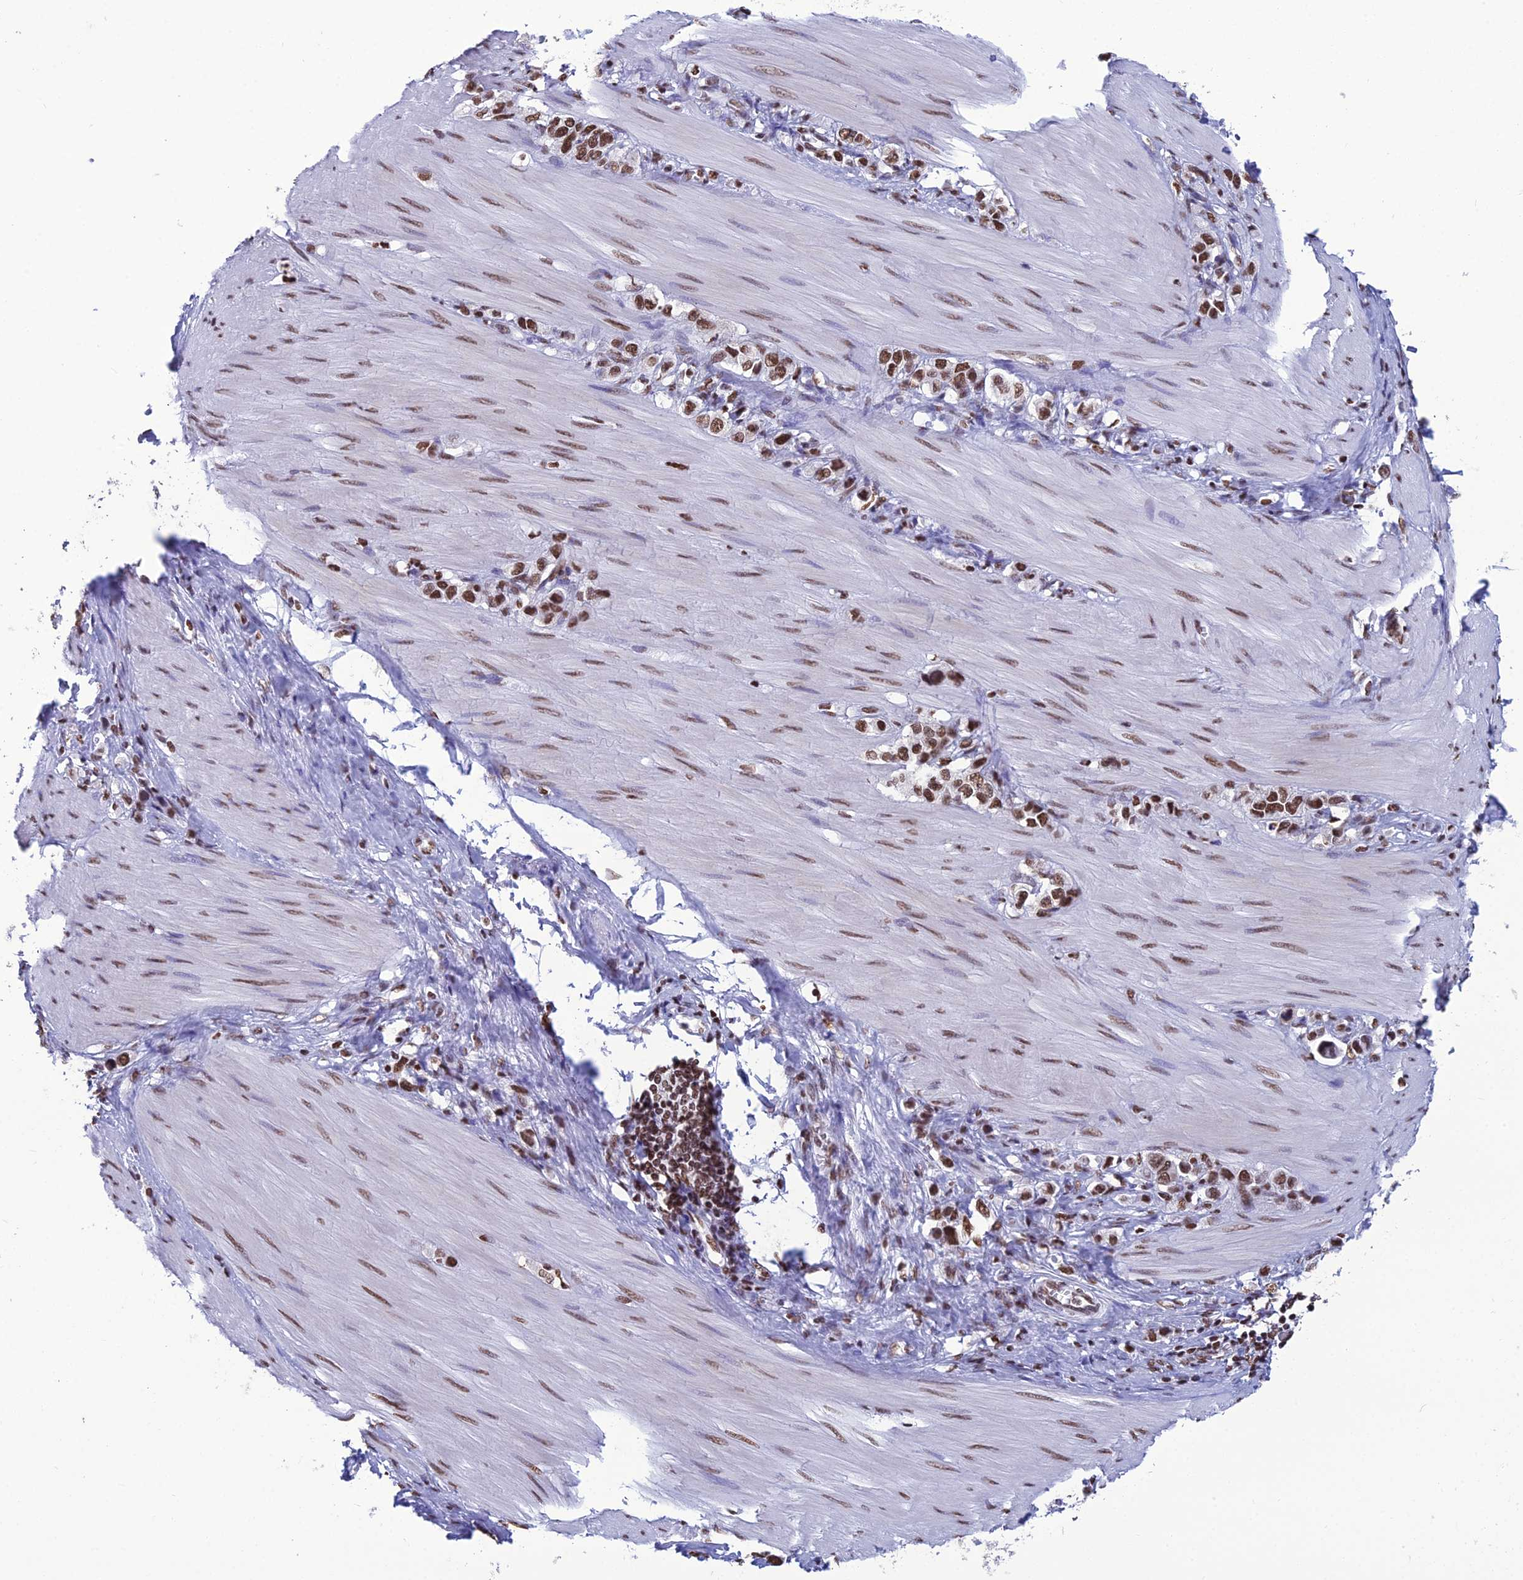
{"staining": {"intensity": "strong", "quantity": ">75%", "location": "nuclear"}, "tissue": "stomach cancer", "cell_type": "Tumor cells", "image_type": "cancer", "snomed": [{"axis": "morphology", "description": "Adenocarcinoma, NOS"}, {"axis": "topography", "description": "Stomach"}], "caption": "DAB (3,3'-diaminobenzidine) immunohistochemical staining of stomach cancer (adenocarcinoma) displays strong nuclear protein expression in about >75% of tumor cells.", "gene": "PRAMEF12", "patient": {"sex": "female", "age": 65}}